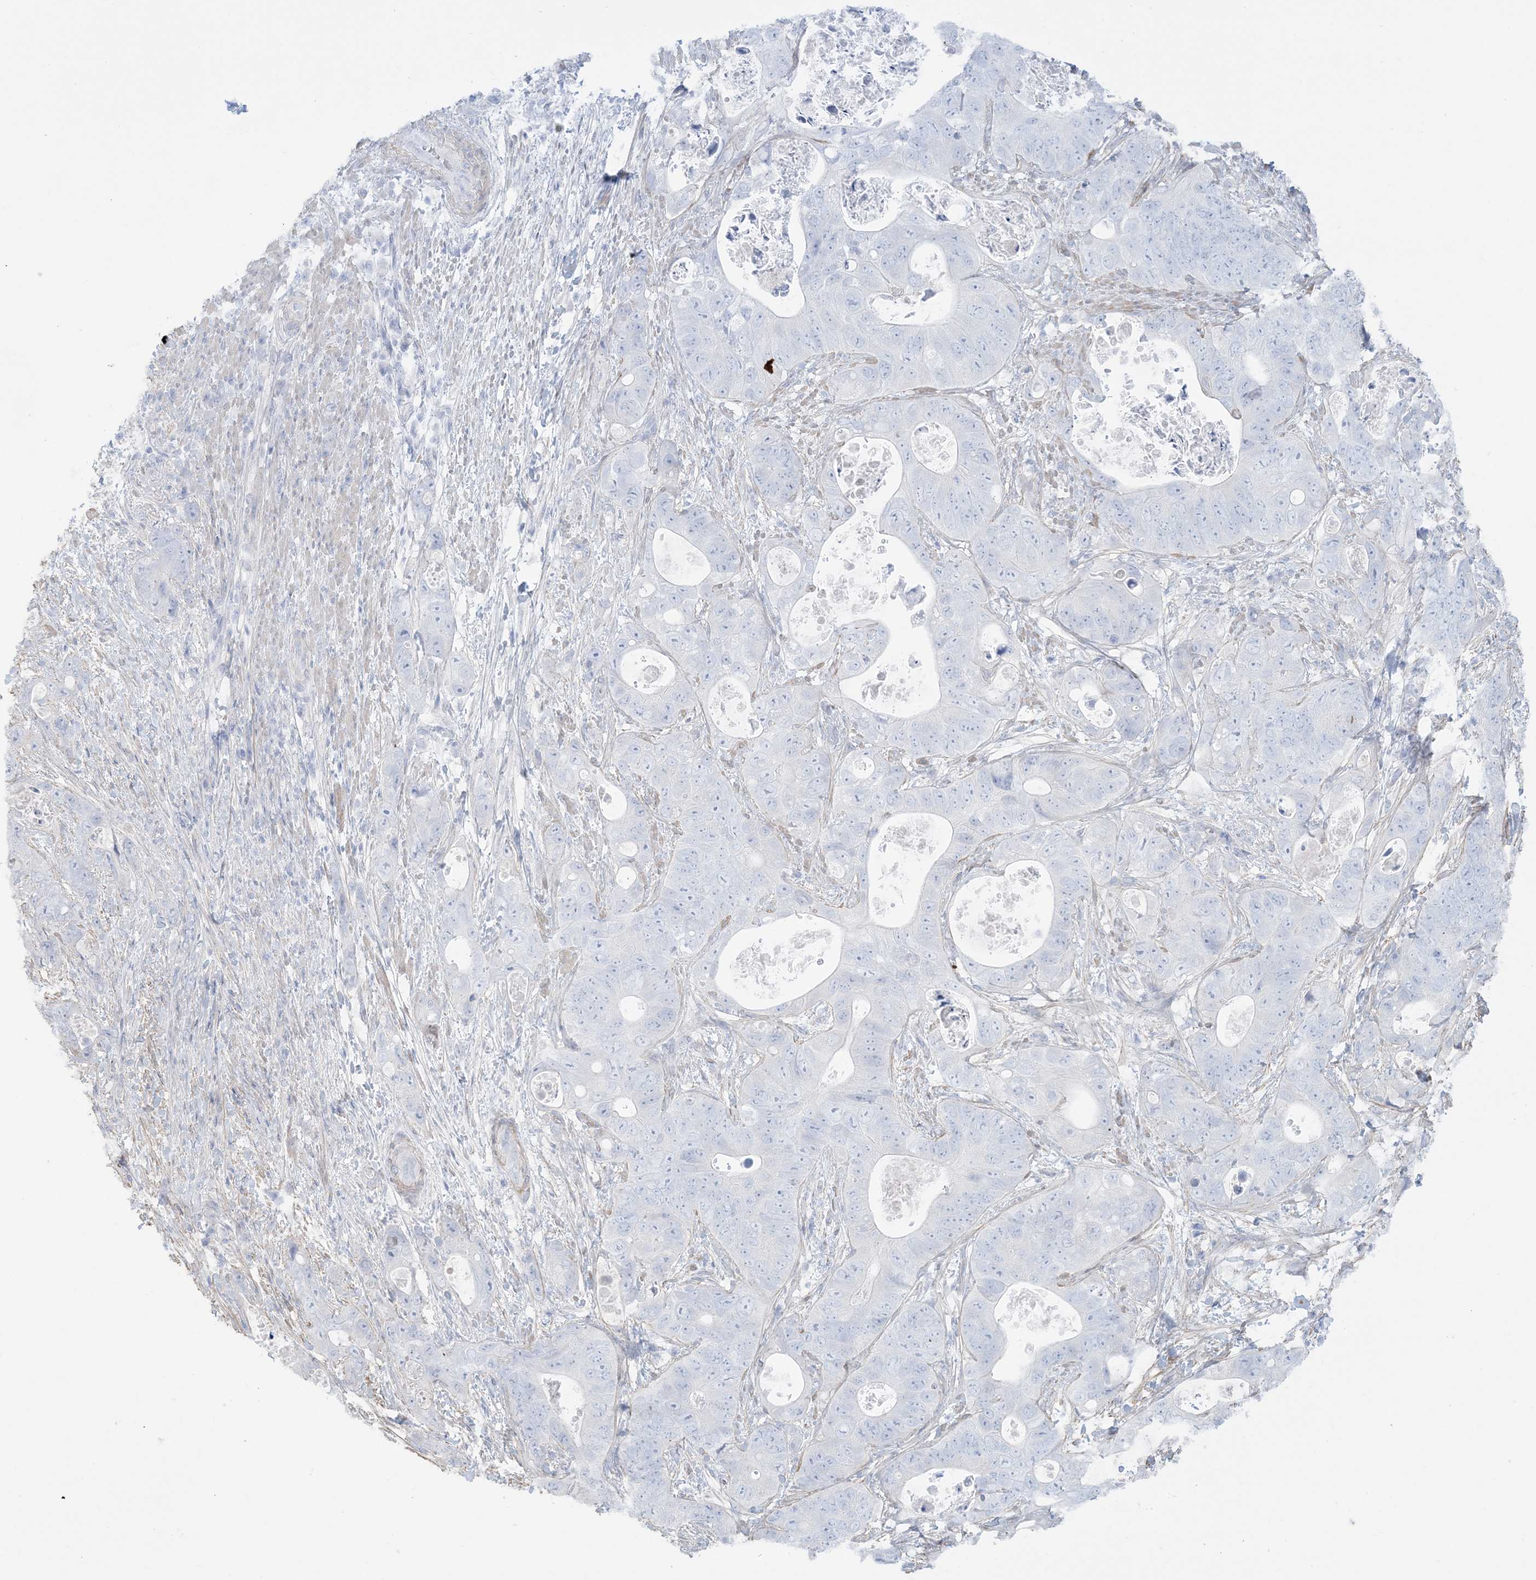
{"staining": {"intensity": "negative", "quantity": "none", "location": "none"}, "tissue": "stomach cancer", "cell_type": "Tumor cells", "image_type": "cancer", "snomed": [{"axis": "morphology", "description": "Adenocarcinoma, NOS"}, {"axis": "topography", "description": "Stomach"}], "caption": "DAB immunohistochemical staining of adenocarcinoma (stomach) exhibits no significant positivity in tumor cells.", "gene": "AGXT", "patient": {"sex": "female", "age": 89}}